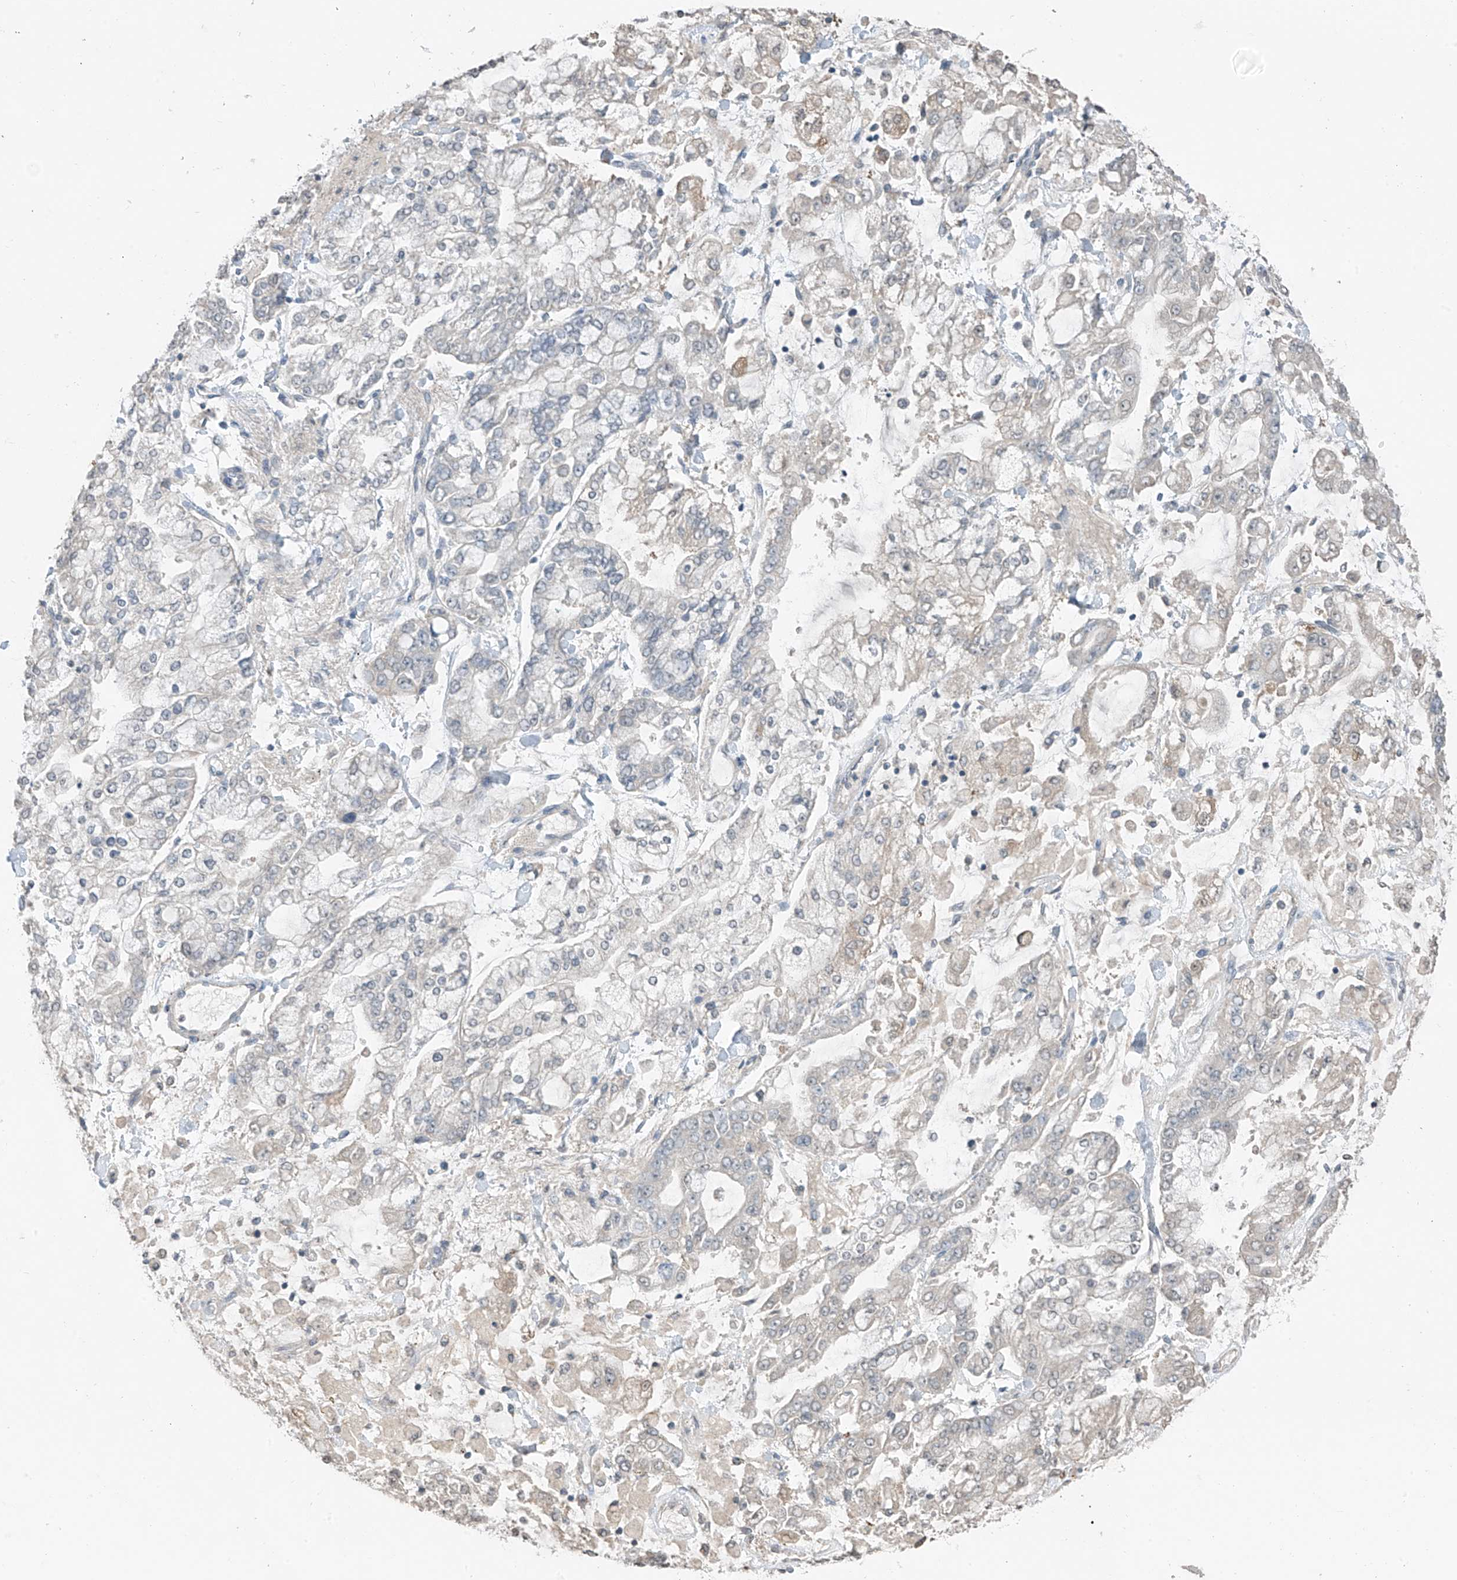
{"staining": {"intensity": "negative", "quantity": "none", "location": "none"}, "tissue": "stomach cancer", "cell_type": "Tumor cells", "image_type": "cancer", "snomed": [{"axis": "morphology", "description": "Normal tissue, NOS"}, {"axis": "morphology", "description": "Adenocarcinoma, NOS"}, {"axis": "topography", "description": "Stomach, upper"}, {"axis": "topography", "description": "Stomach"}], "caption": "Protein analysis of adenocarcinoma (stomach) displays no significant positivity in tumor cells.", "gene": "HOXA11", "patient": {"sex": "male", "age": 76}}